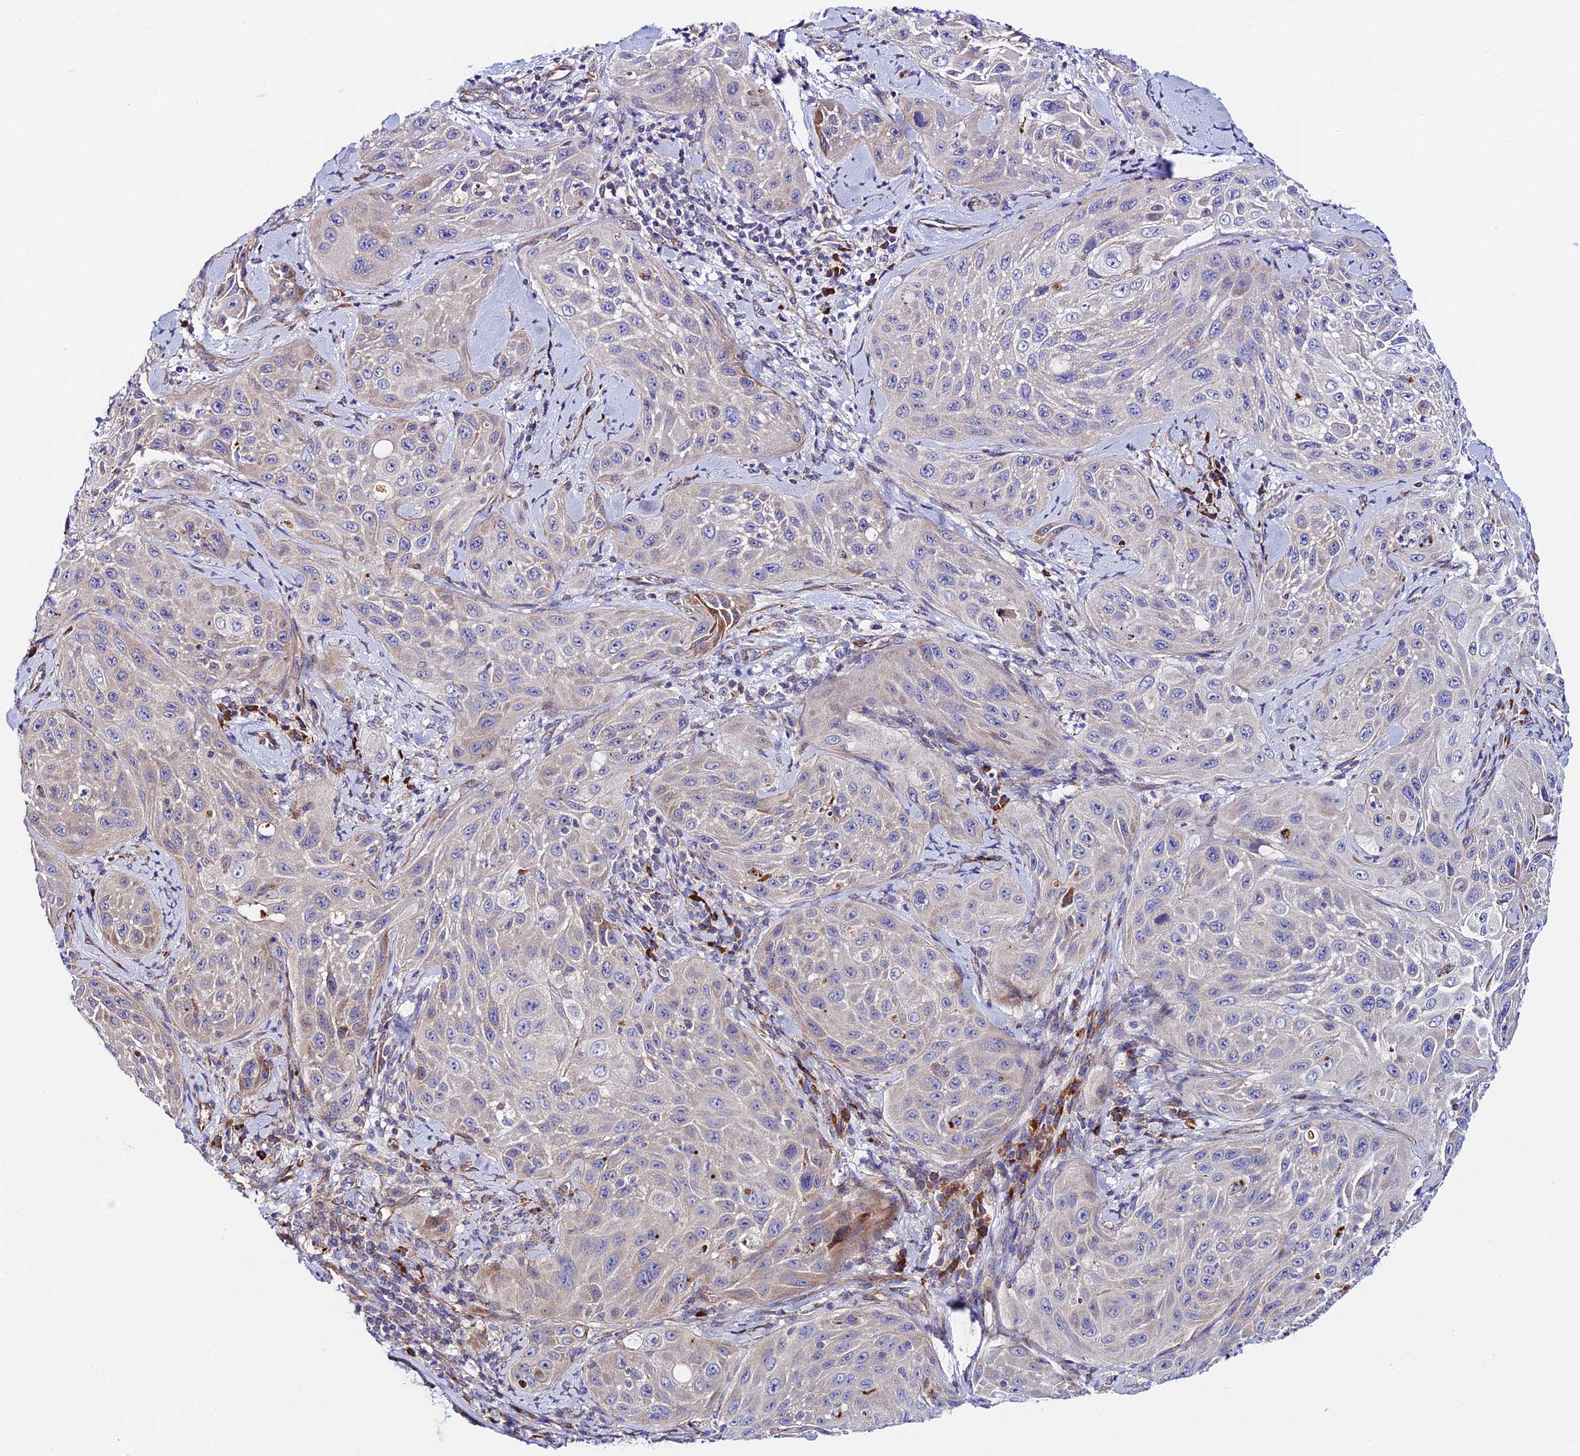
{"staining": {"intensity": "negative", "quantity": "none", "location": "none"}, "tissue": "cervical cancer", "cell_type": "Tumor cells", "image_type": "cancer", "snomed": [{"axis": "morphology", "description": "Squamous cell carcinoma, NOS"}, {"axis": "topography", "description": "Cervix"}], "caption": "A histopathology image of human cervical cancer (squamous cell carcinoma) is negative for staining in tumor cells.", "gene": "VPS13C", "patient": {"sex": "female", "age": 42}}